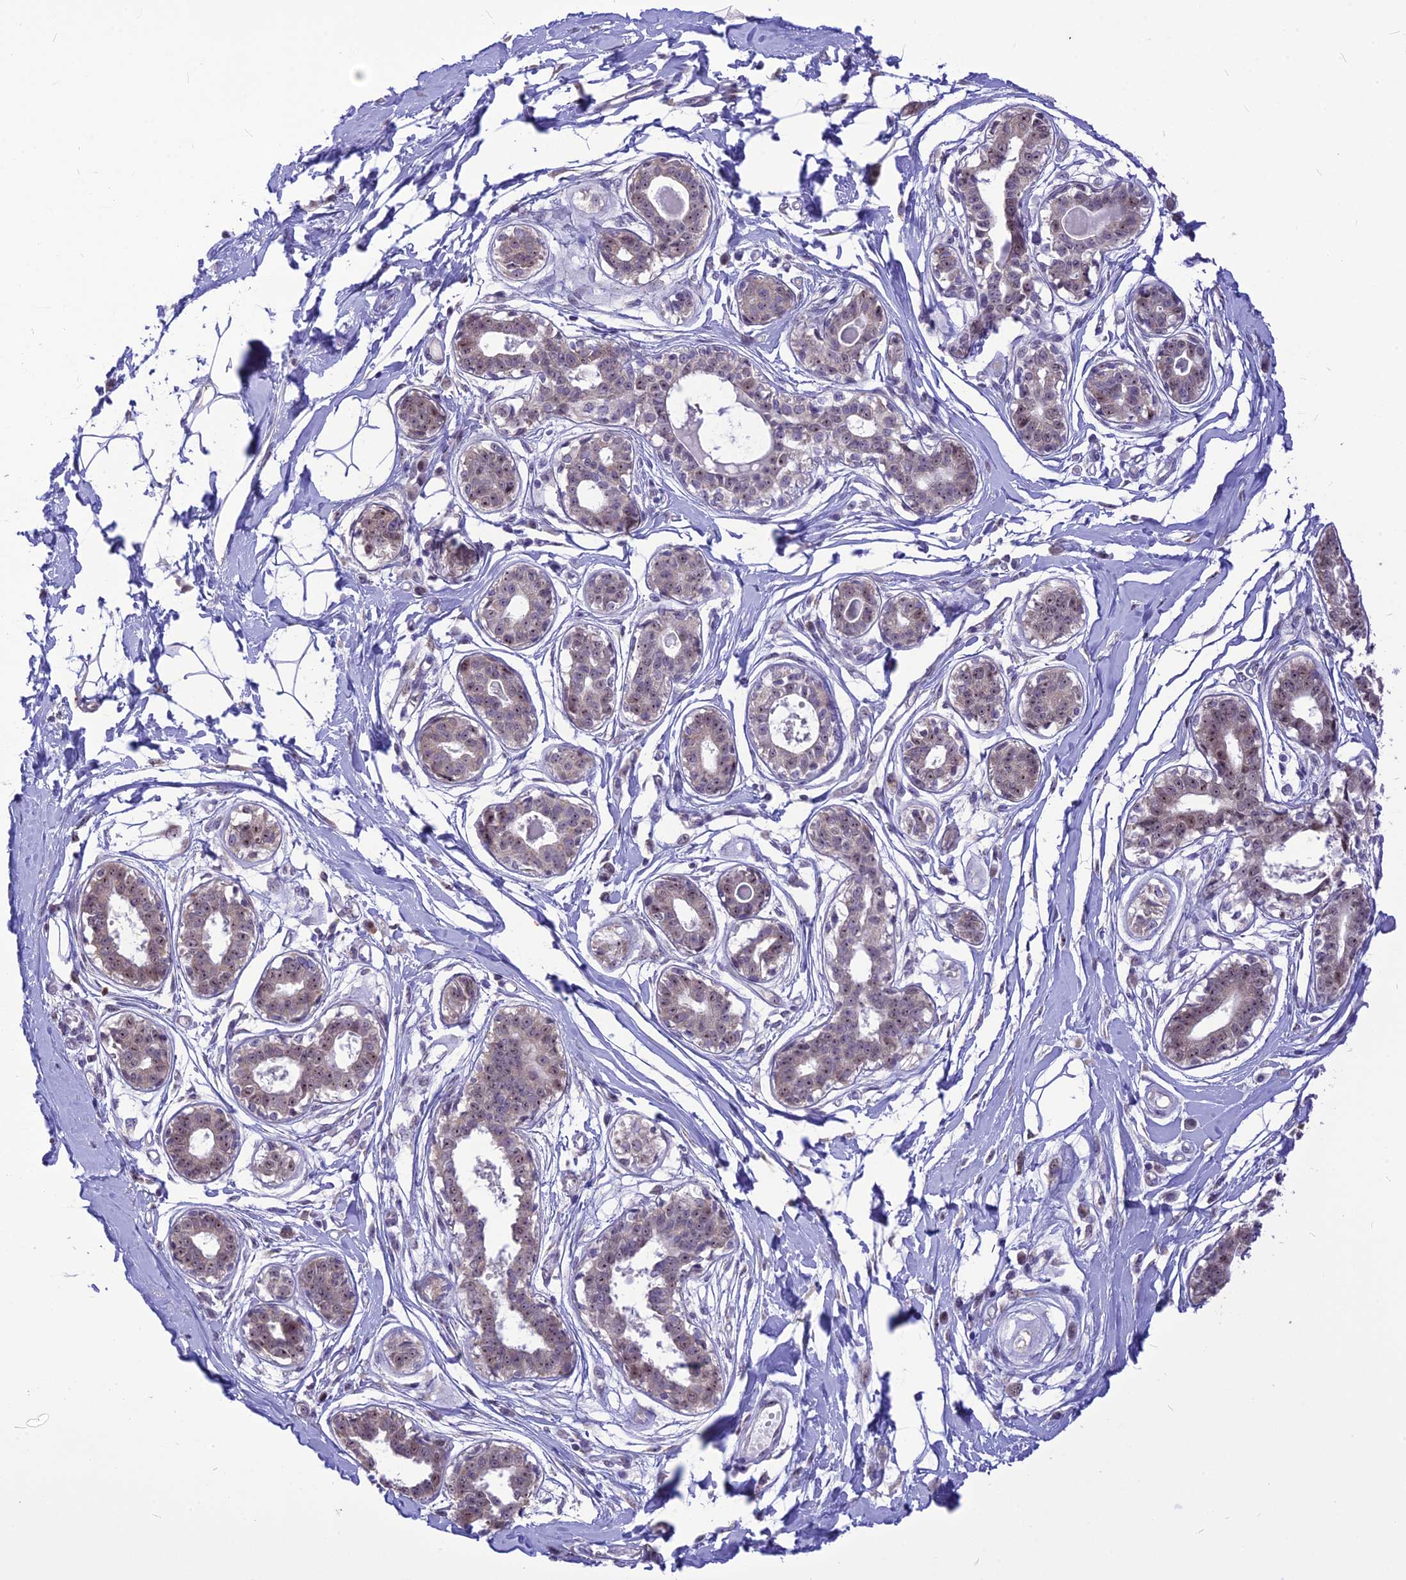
{"staining": {"intensity": "negative", "quantity": "none", "location": "none"}, "tissue": "breast", "cell_type": "Adipocytes", "image_type": "normal", "snomed": [{"axis": "morphology", "description": "Normal tissue, NOS"}, {"axis": "topography", "description": "Breast"}], "caption": "This micrograph is of unremarkable breast stained with immunohistochemistry to label a protein in brown with the nuclei are counter-stained blue. There is no staining in adipocytes.", "gene": "CMSS1", "patient": {"sex": "female", "age": 45}}